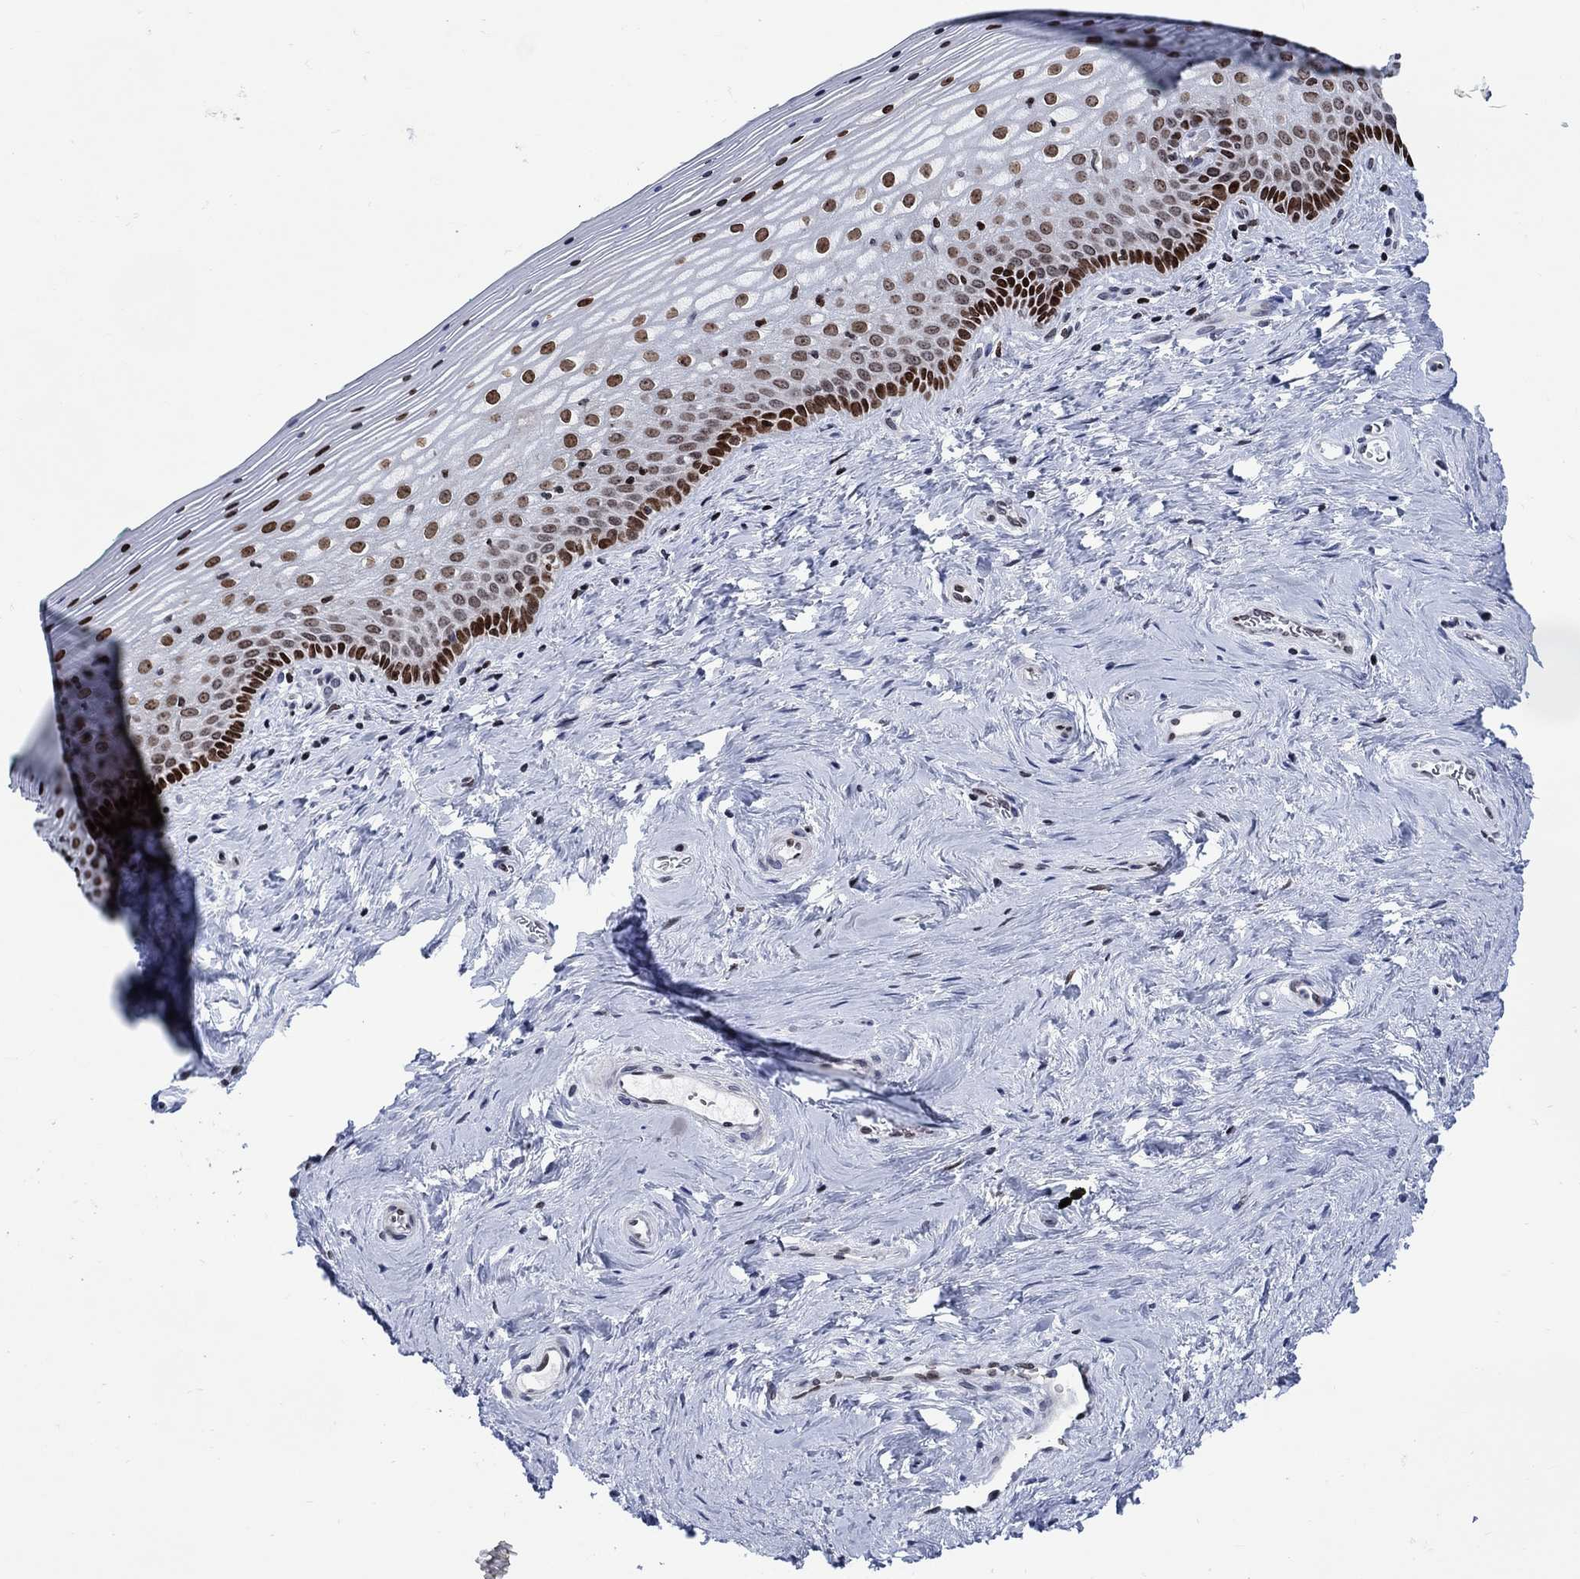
{"staining": {"intensity": "moderate", "quantity": "25%-75%", "location": "nuclear"}, "tissue": "vagina", "cell_type": "Squamous epithelial cells", "image_type": "normal", "snomed": [{"axis": "morphology", "description": "Normal tissue, NOS"}, {"axis": "topography", "description": "Vagina"}], "caption": "IHC (DAB (3,3'-diaminobenzidine)) staining of unremarkable human vagina displays moderate nuclear protein expression in about 25%-75% of squamous epithelial cells.", "gene": "HMGA1", "patient": {"sex": "female", "age": 45}}